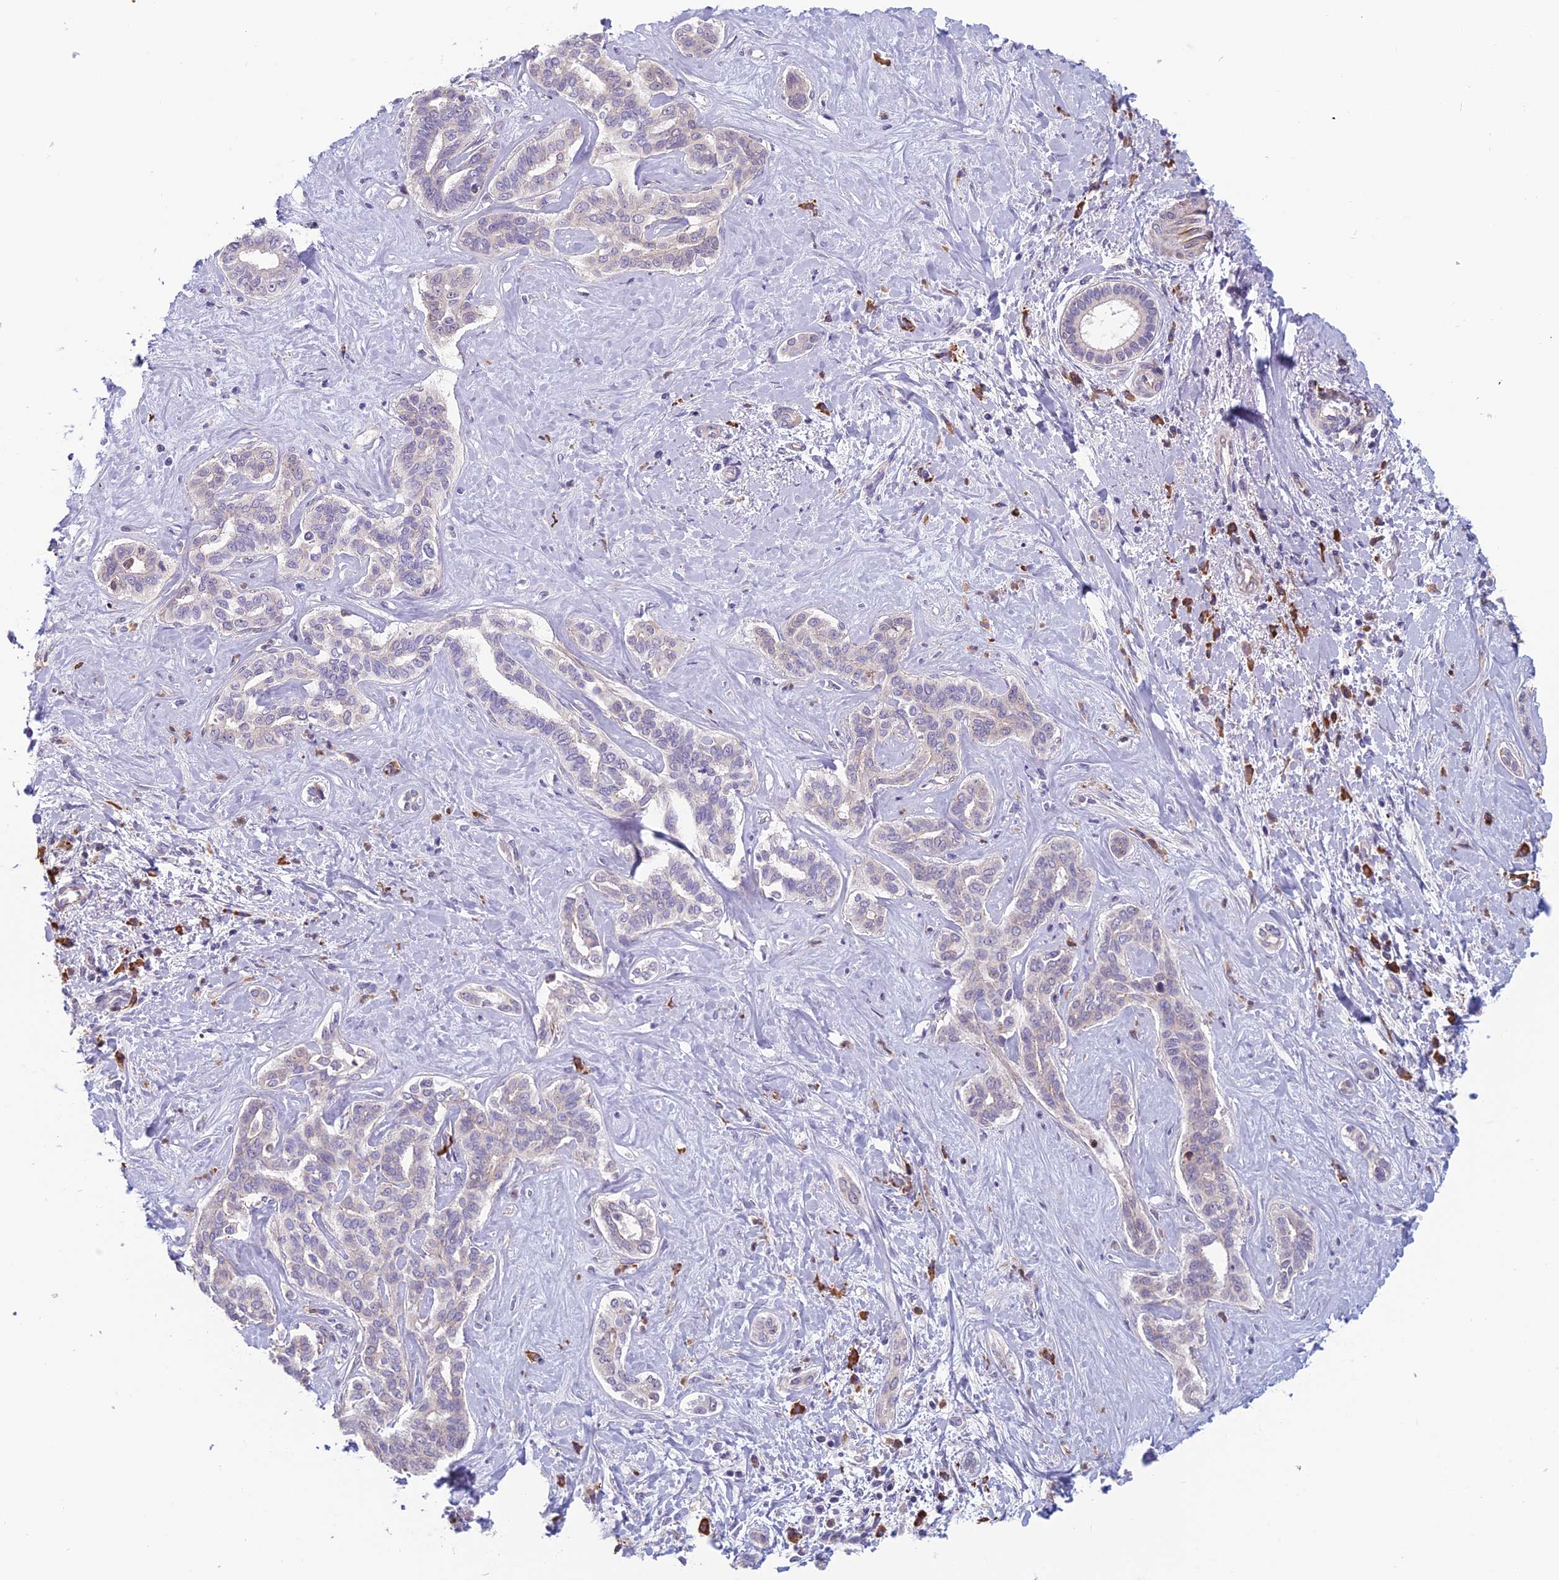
{"staining": {"intensity": "weak", "quantity": "<25%", "location": "cytoplasmic/membranous"}, "tissue": "liver cancer", "cell_type": "Tumor cells", "image_type": "cancer", "snomed": [{"axis": "morphology", "description": "Cholangiocarcinoma"}, {"axis": "topography", "description": "Liver"}], "caption": "DAB (3,3'-diaminobenzidine) immunohistochemical staining of liver cholangiocarcinoma exhibits no significant staining in tumor cells. (DAB immunohistochemistry, high magnification).", "gene": "NOC2L", "patient": {"sex": "female", "age": 77}}